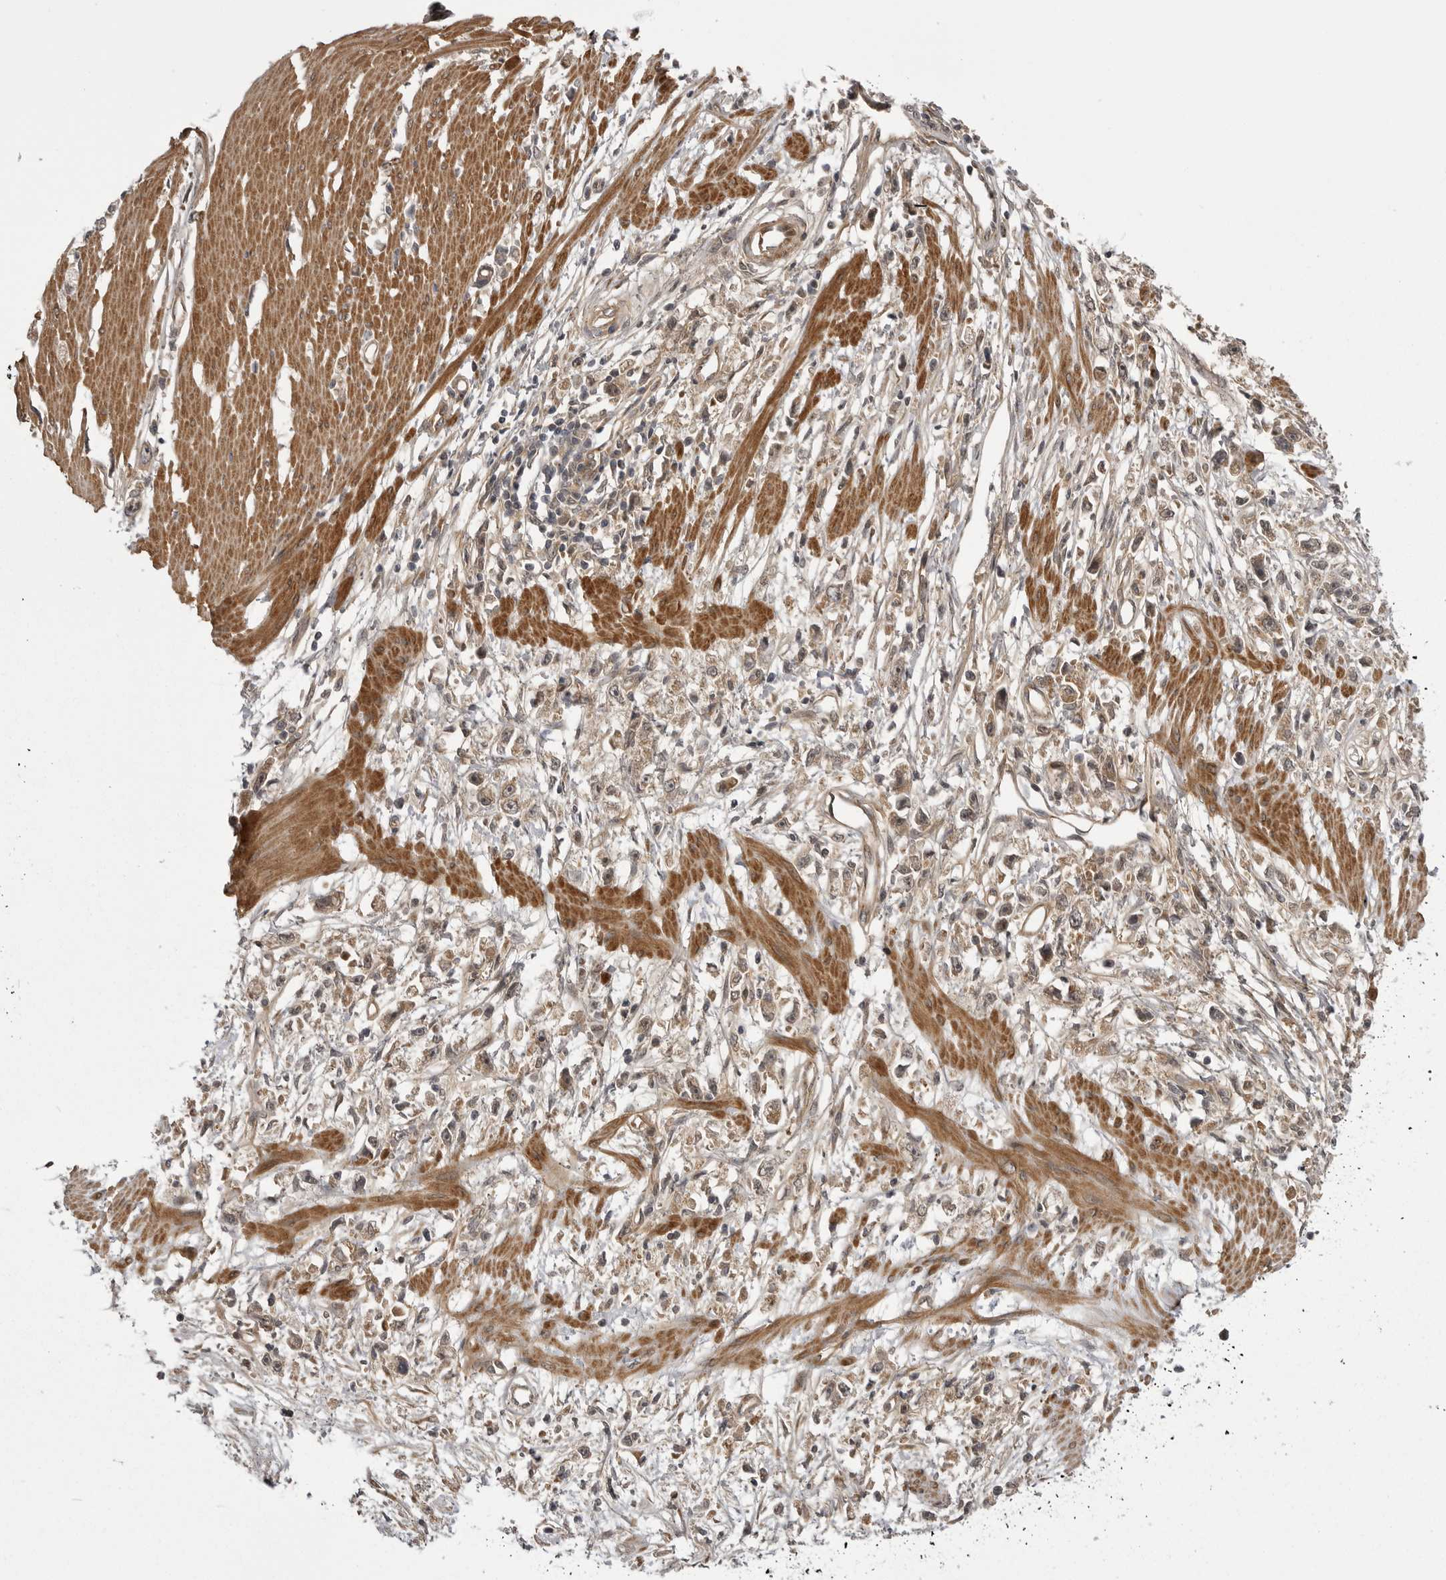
{"staining": {"intensity": "weak", "quantity": "25%-75%", "location": "cytoplasmic/membranous"}, "tissue": "stomach cancer", "cell_type": "Tumor cells", "image_type": "cancer", "snomed": [{"axis": "morphology", "description": "Adenocarcinoma, NOS"}, {"axis": "topography", "description": "Stomach"}], "caption": "High-power microscopy captured an immunohistochemistry photomicrograph of stomach cancer, revealing weak cytoplasmic/membranous expression in approximately 25%-75% of tumor cells.", "gene": "PDCL", "patient": {"sex": "female", "age": 59}}